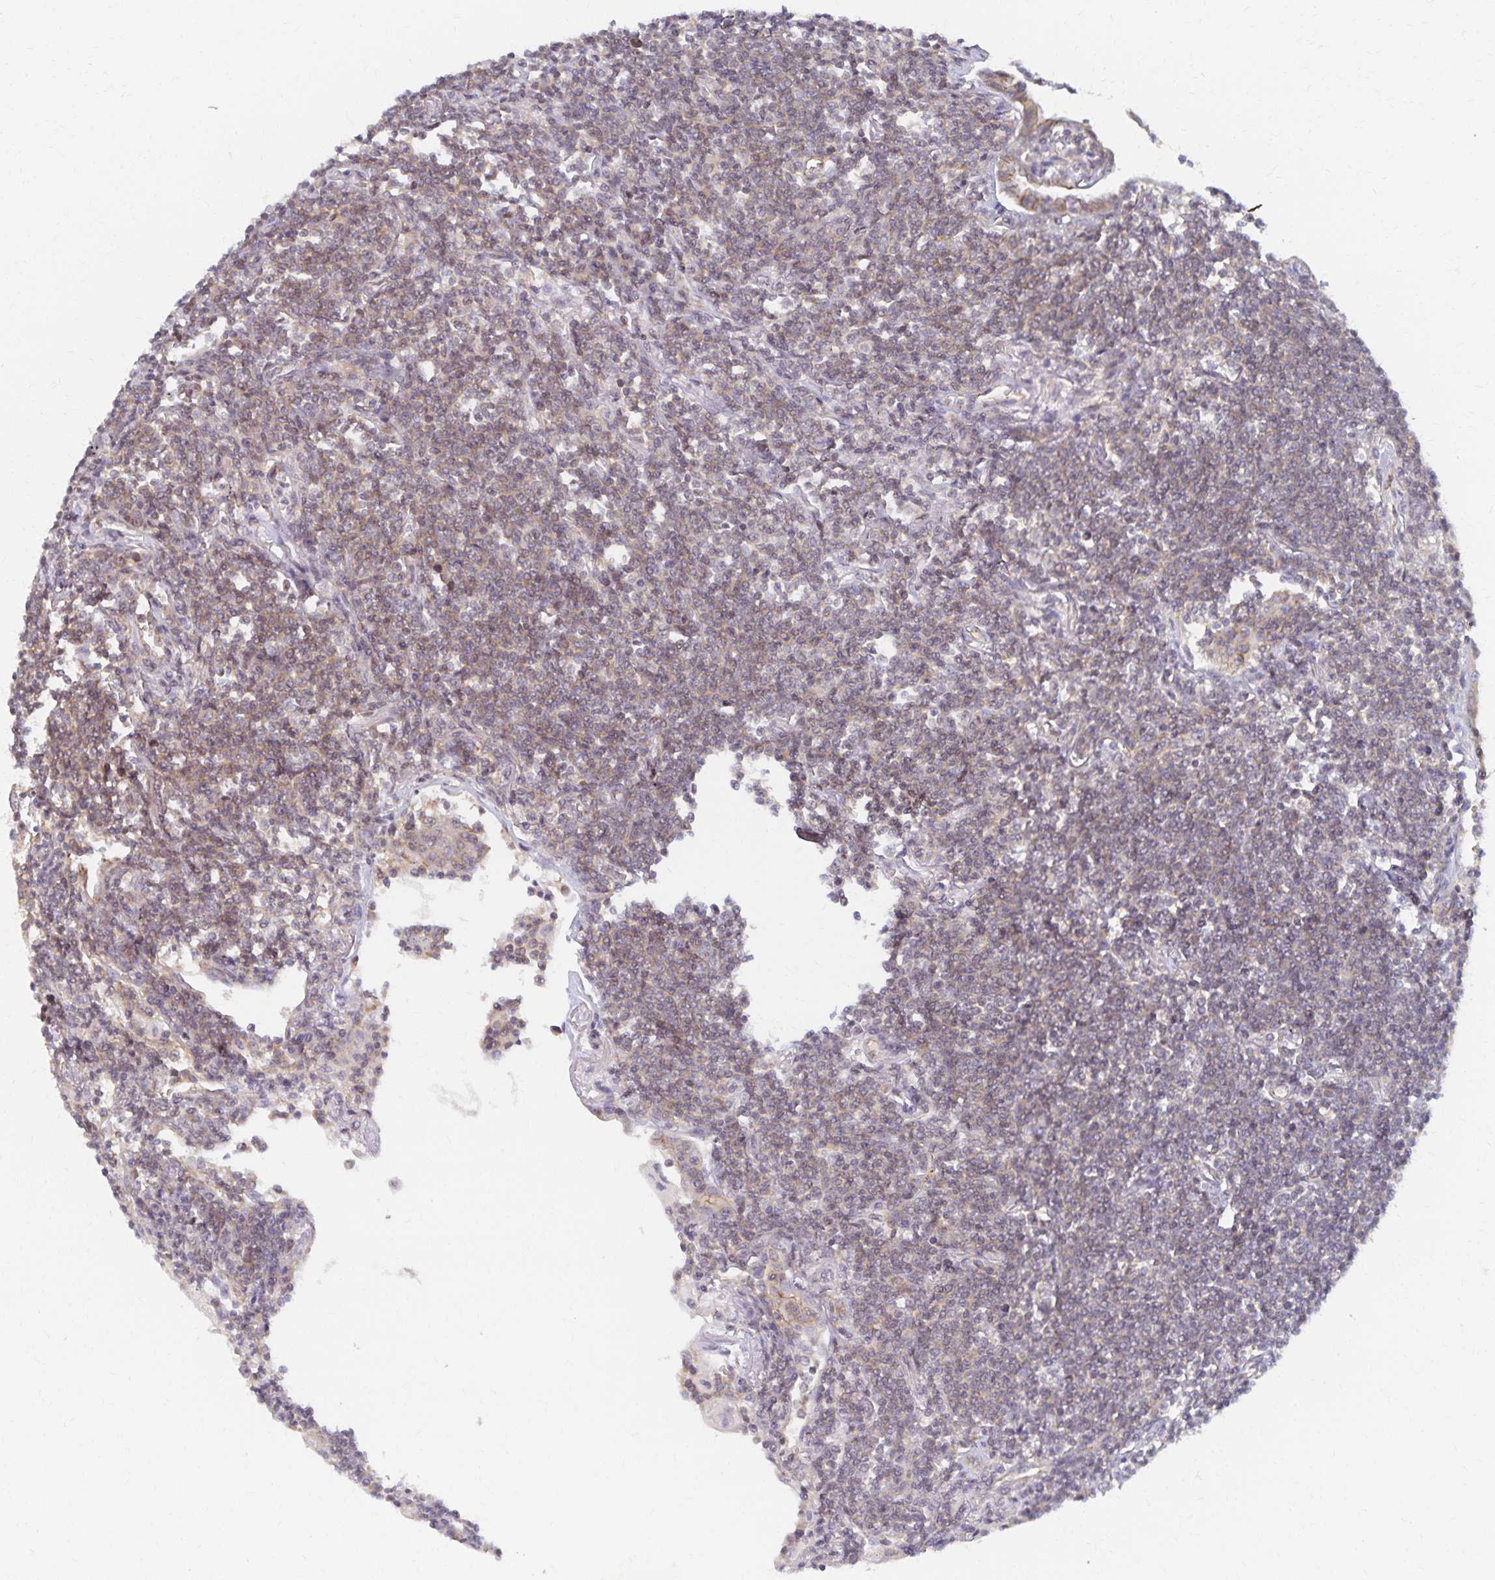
{"staining": {"intensity": "weak", "quantity": "25%-75%", "location": "cytoplasmic/membranous,nuclear"}, "tissue": "lymphoma", "cell_type": "Tumor cells", "image_type": "cancer", "snomed": [{"axis": "morphology", "description": "Malignant lymphoma, non-Hodgkin's type, Low grade"}, {"axis": "topography", "description": "Lung"}], "caption": "This photomicrograph displays immunohistochemistry staining of human lymphoma, with low weak cytoplasmic/membranous and nuclear staining in about 25%-75% of tumor cells.", "gene": "RAB9B", "patient": {"sex": "female", "age": 71}}